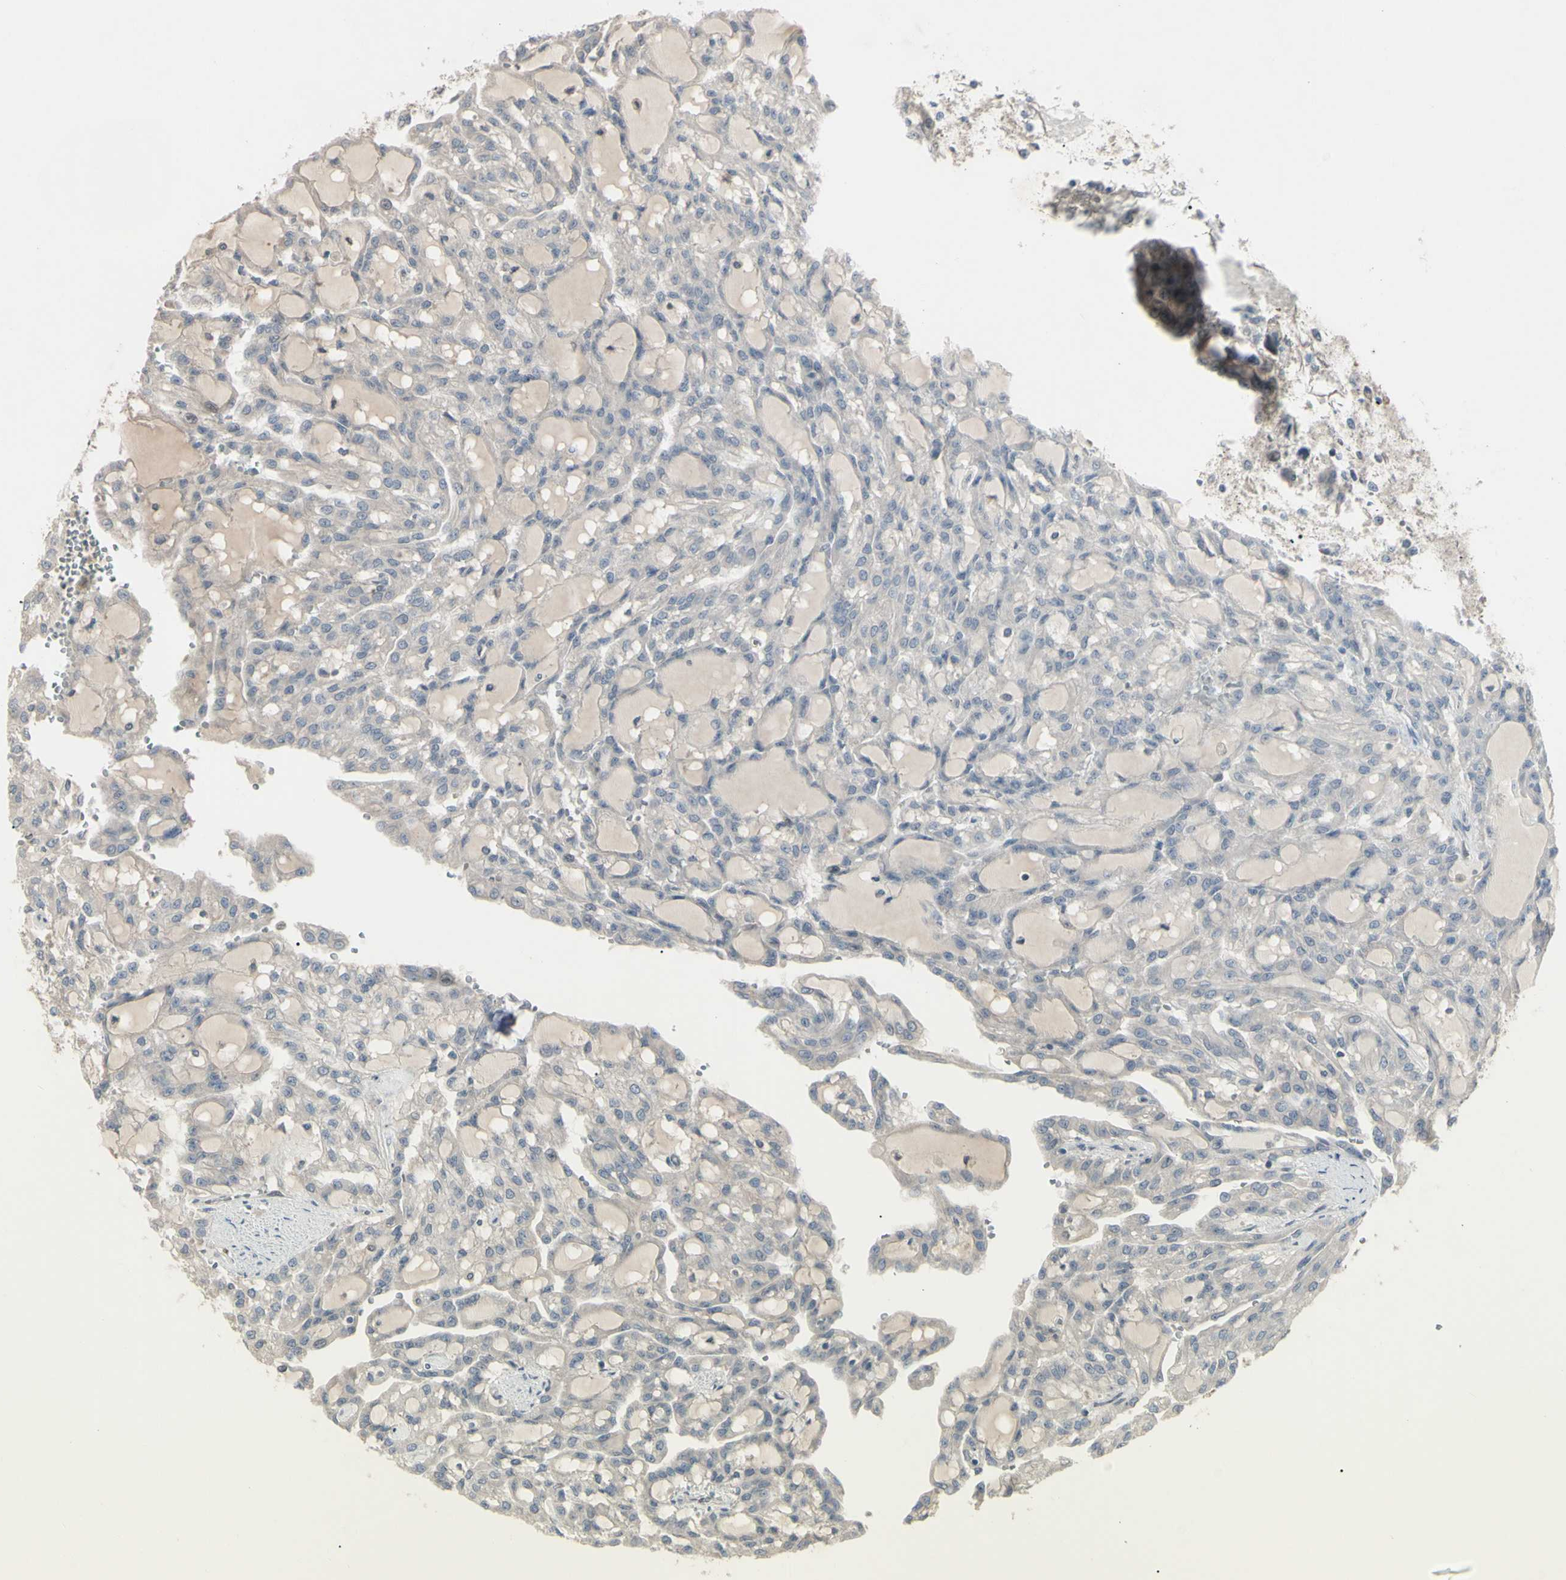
{"staining": {"intensity": "negative", "quantity": "none", "location": "none"}, "tissue": "renal cancer", "cell_type": "Tumor cells", "image_type": "cancer", "snomed": [{"axis": "morphology", "description": "Adenocarcinoma, NOS"}, {"axis": "topography", "description": "Kidney"}], "caption": "Renal adenocarcinoma was stained to show a protein in brown. There is no significant staining in tumor cells.", "gene": "PIAS4", "patient": {"sex": "male", "age": 63}}